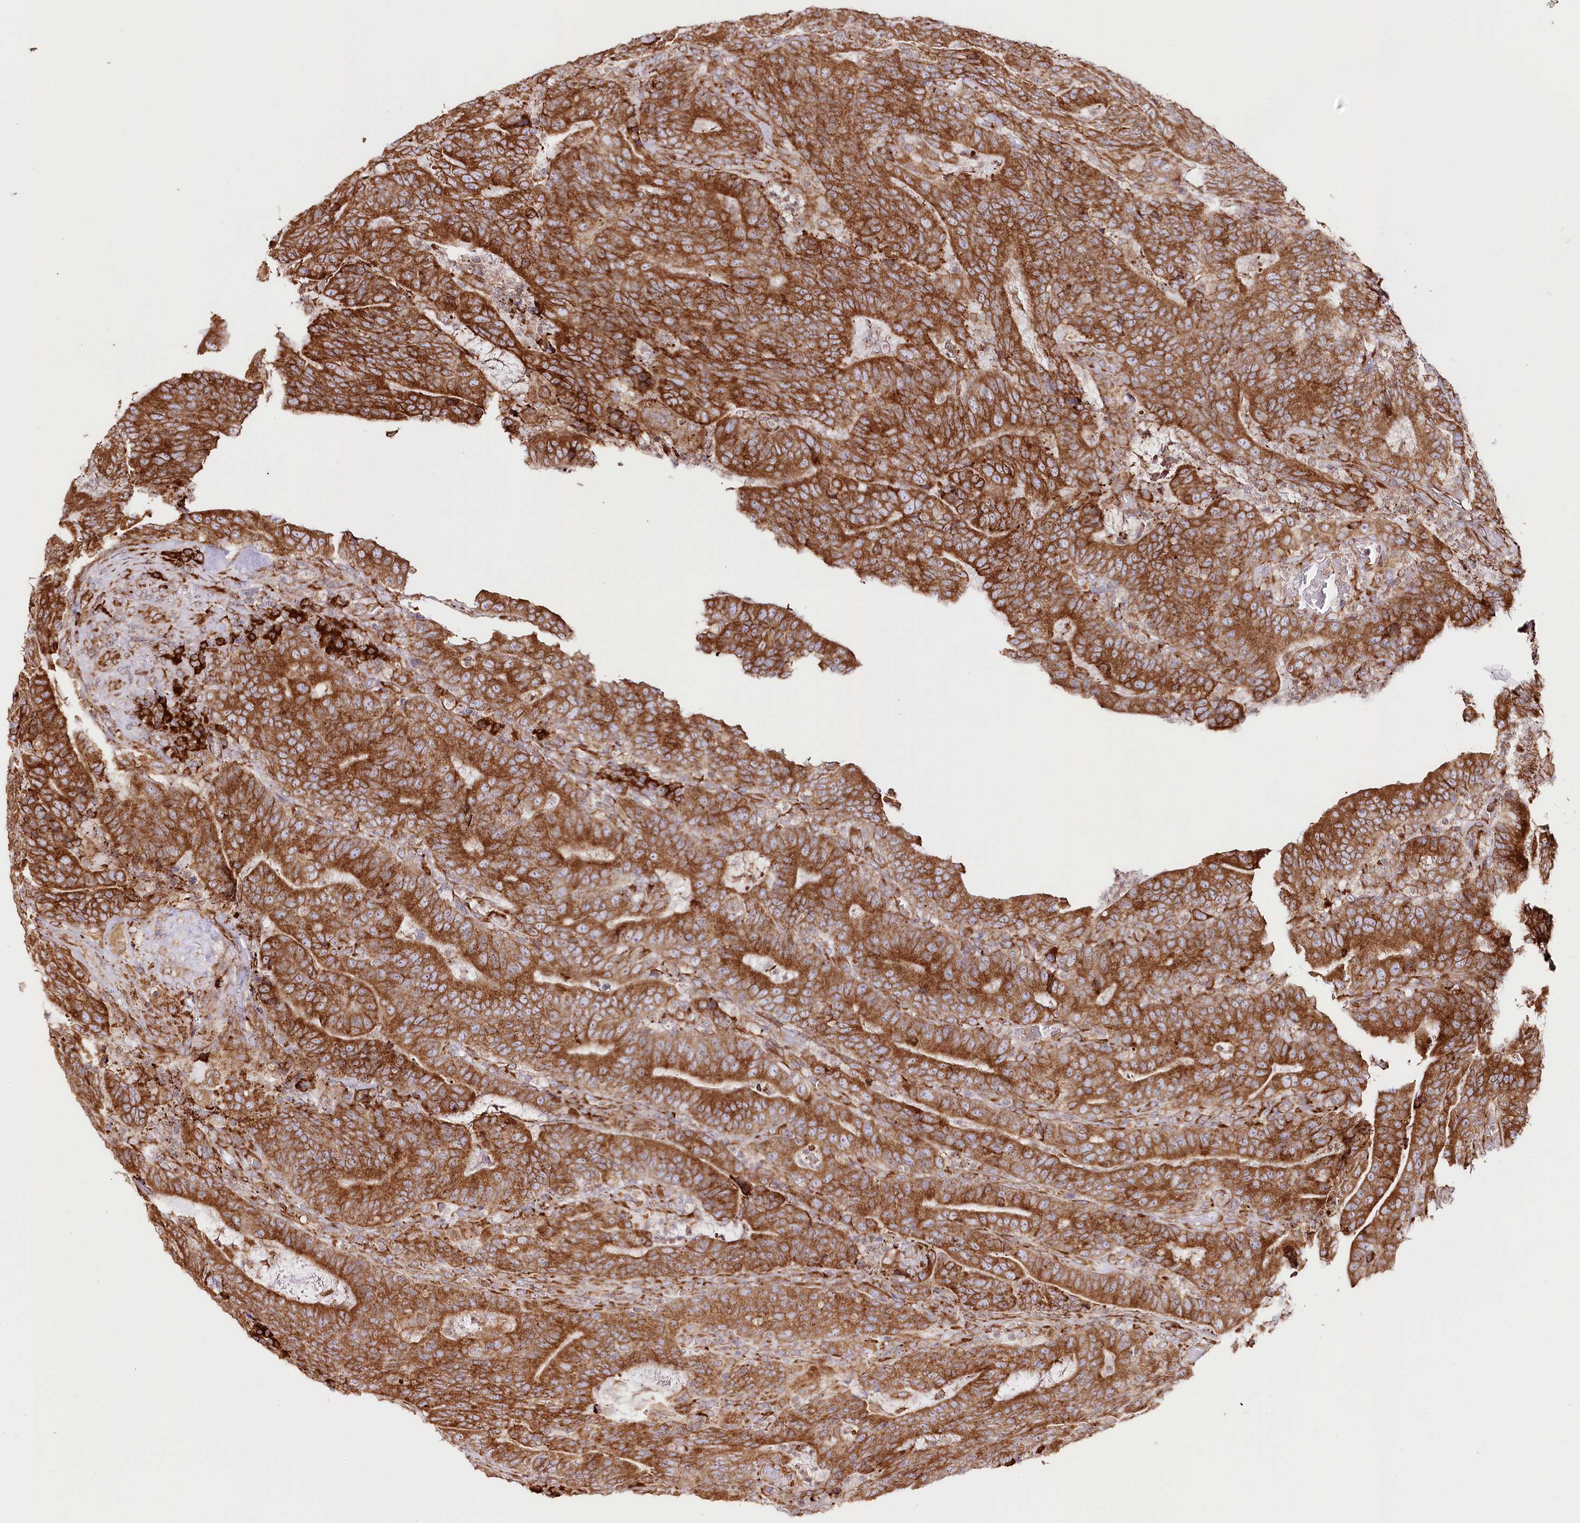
{"staining": {"intensity": "strong", "quantity": ">75%", "location": "cytoplasmic/membranous"}, "tissue": "colorectal cancer", "cell_type": "Tumor cells", "image_type": "cancer", "snomed": [{"axis": "morphology", "description": "Normal tissue, NOS"}, {"axis": "morphology", "description": "Adenocarcinoma, NOS"}, {"axis": "topography", "description": "Colon"}], "caption": "Immunohistochemistry micrograph of human adenocarcinoma (colorectal) stained for a protein (brown), which demonstrates high levels of strong cytoplasmic/membranous expression in approximately >75% of tumor cells.", "gene": "CNPY2", "patient": {"sex": "female", "age": 75}}